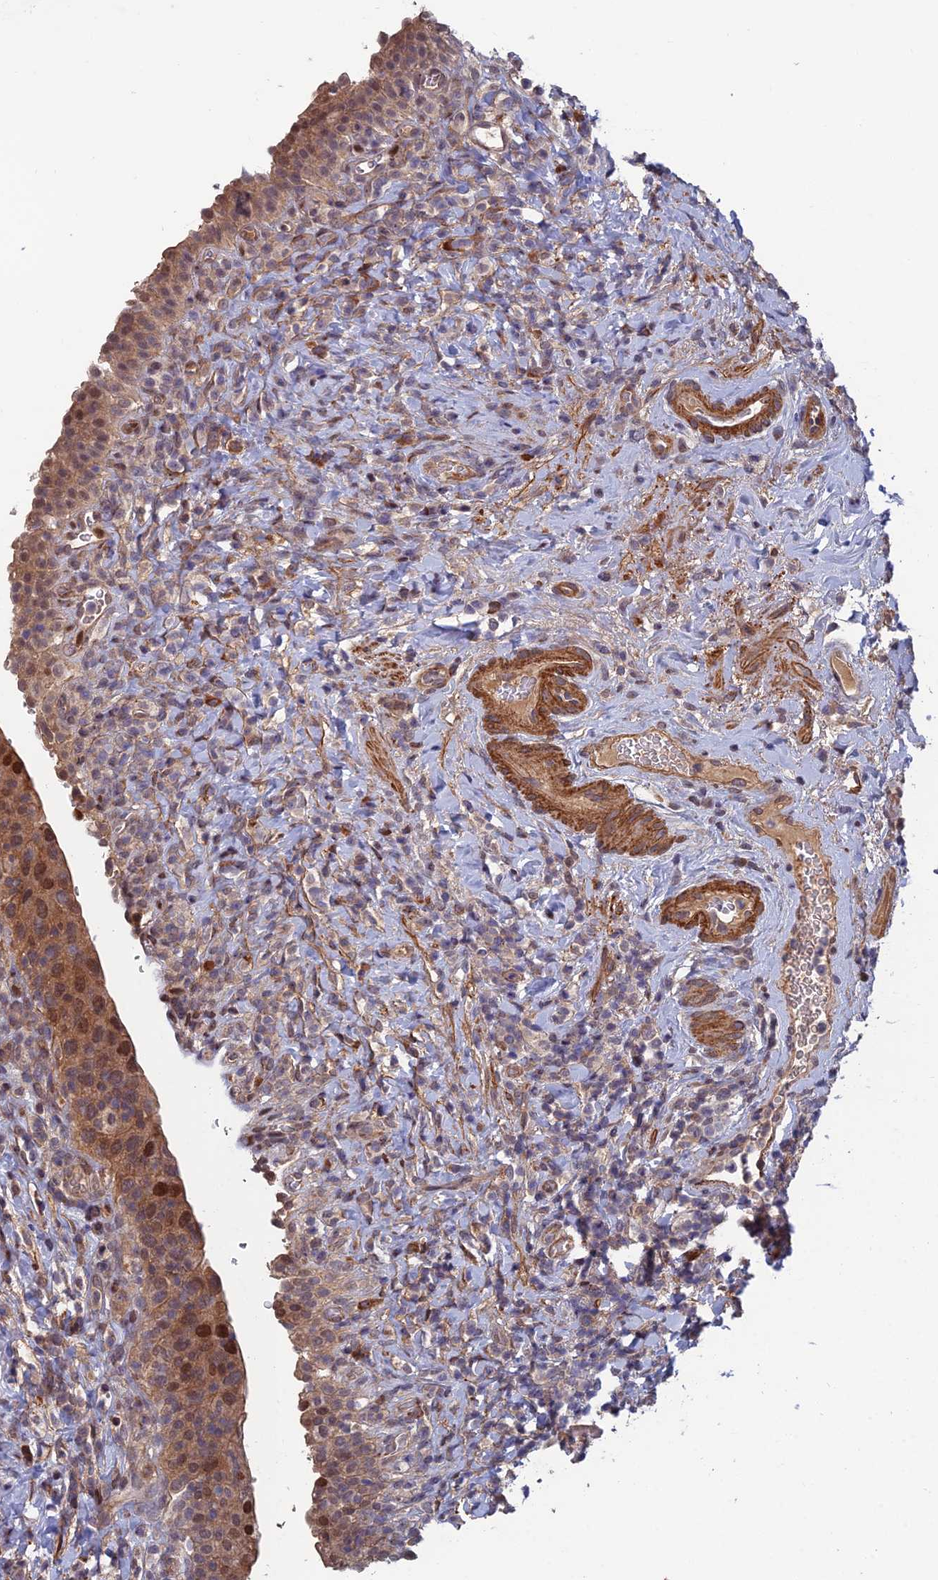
{"staining": {"intensity": "moderate", "quantity": "25%-75%", "location": "cytoplasmic/membranous,nuclear"}, "tissue": "urinary bladder", "cell_type": "Urothelial cells", "image_type": "normal", "snomed": [{"axis": "morphology", "description": "Normal tissue, NOS"}, {"axis": "morphology", "description": "Inflammation, NOS"}, {"axis": "topography", "description": "Urinary bladder"}], "caption": "The image reveals staining of normal urinary bladder, revealing moderate cytoplasmic/membranous,nuclear protein positivity (brown color) within urothelial cells.", "gene": "CCDC183", "patient": {"sex": "male", "age": 64}}